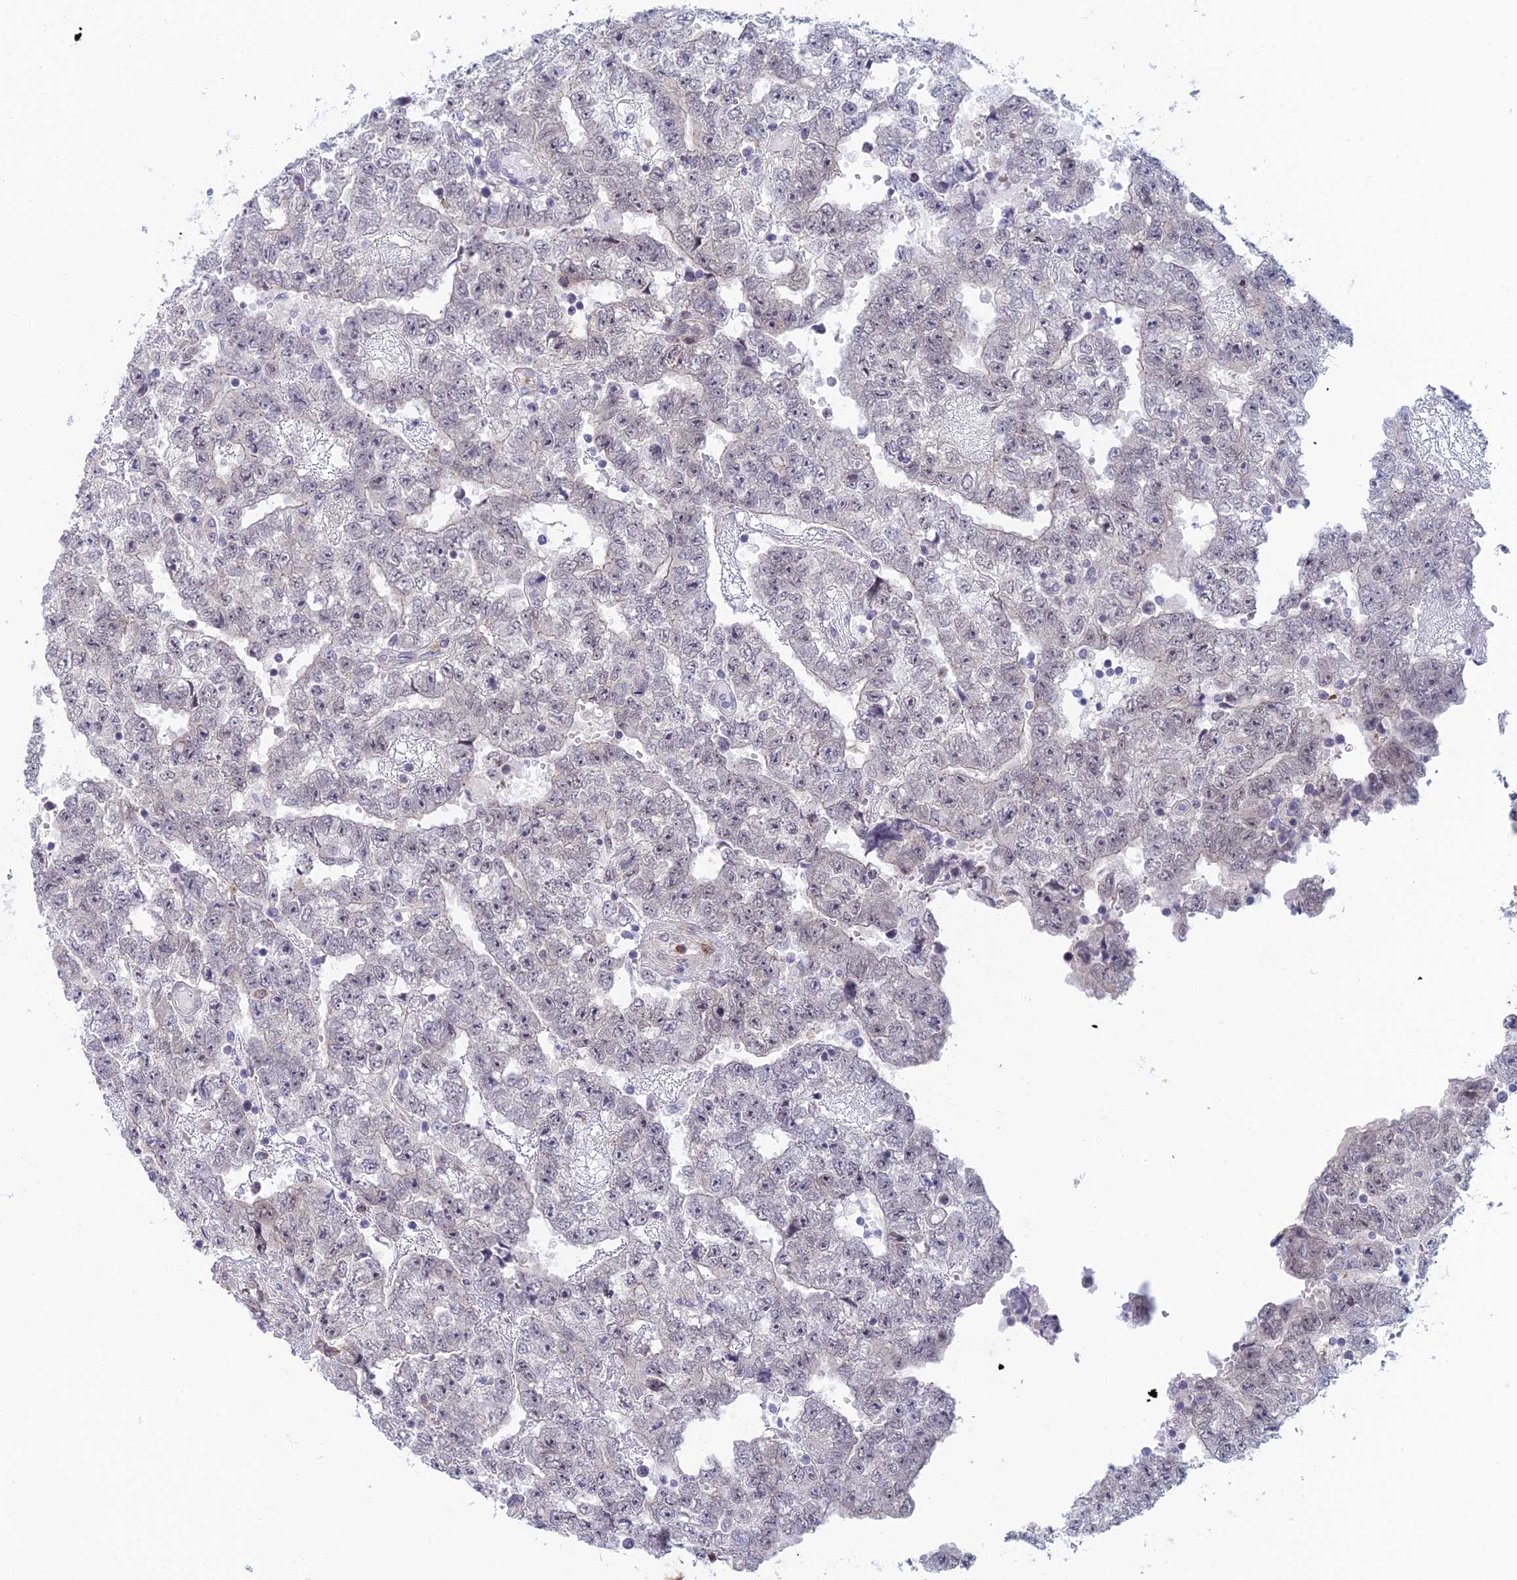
{"staining": {"intensity": "negative", "quantity": "none", "location": "none"}, "tissue": "testis cancer", "cell_type": "Tumor cells", "image_type": "cancer", "snomed": [{"axis": "morphology", "description": "Carcinoma, Embryonal, NOS"}, {"axis": "topography", "description": "Testis"}], "caption": "Tumor cells show no significant expression in embryonal carcinoma (testis).", "gene": "PPP1R26", "patient": {"sex": "male", "age": 25}}